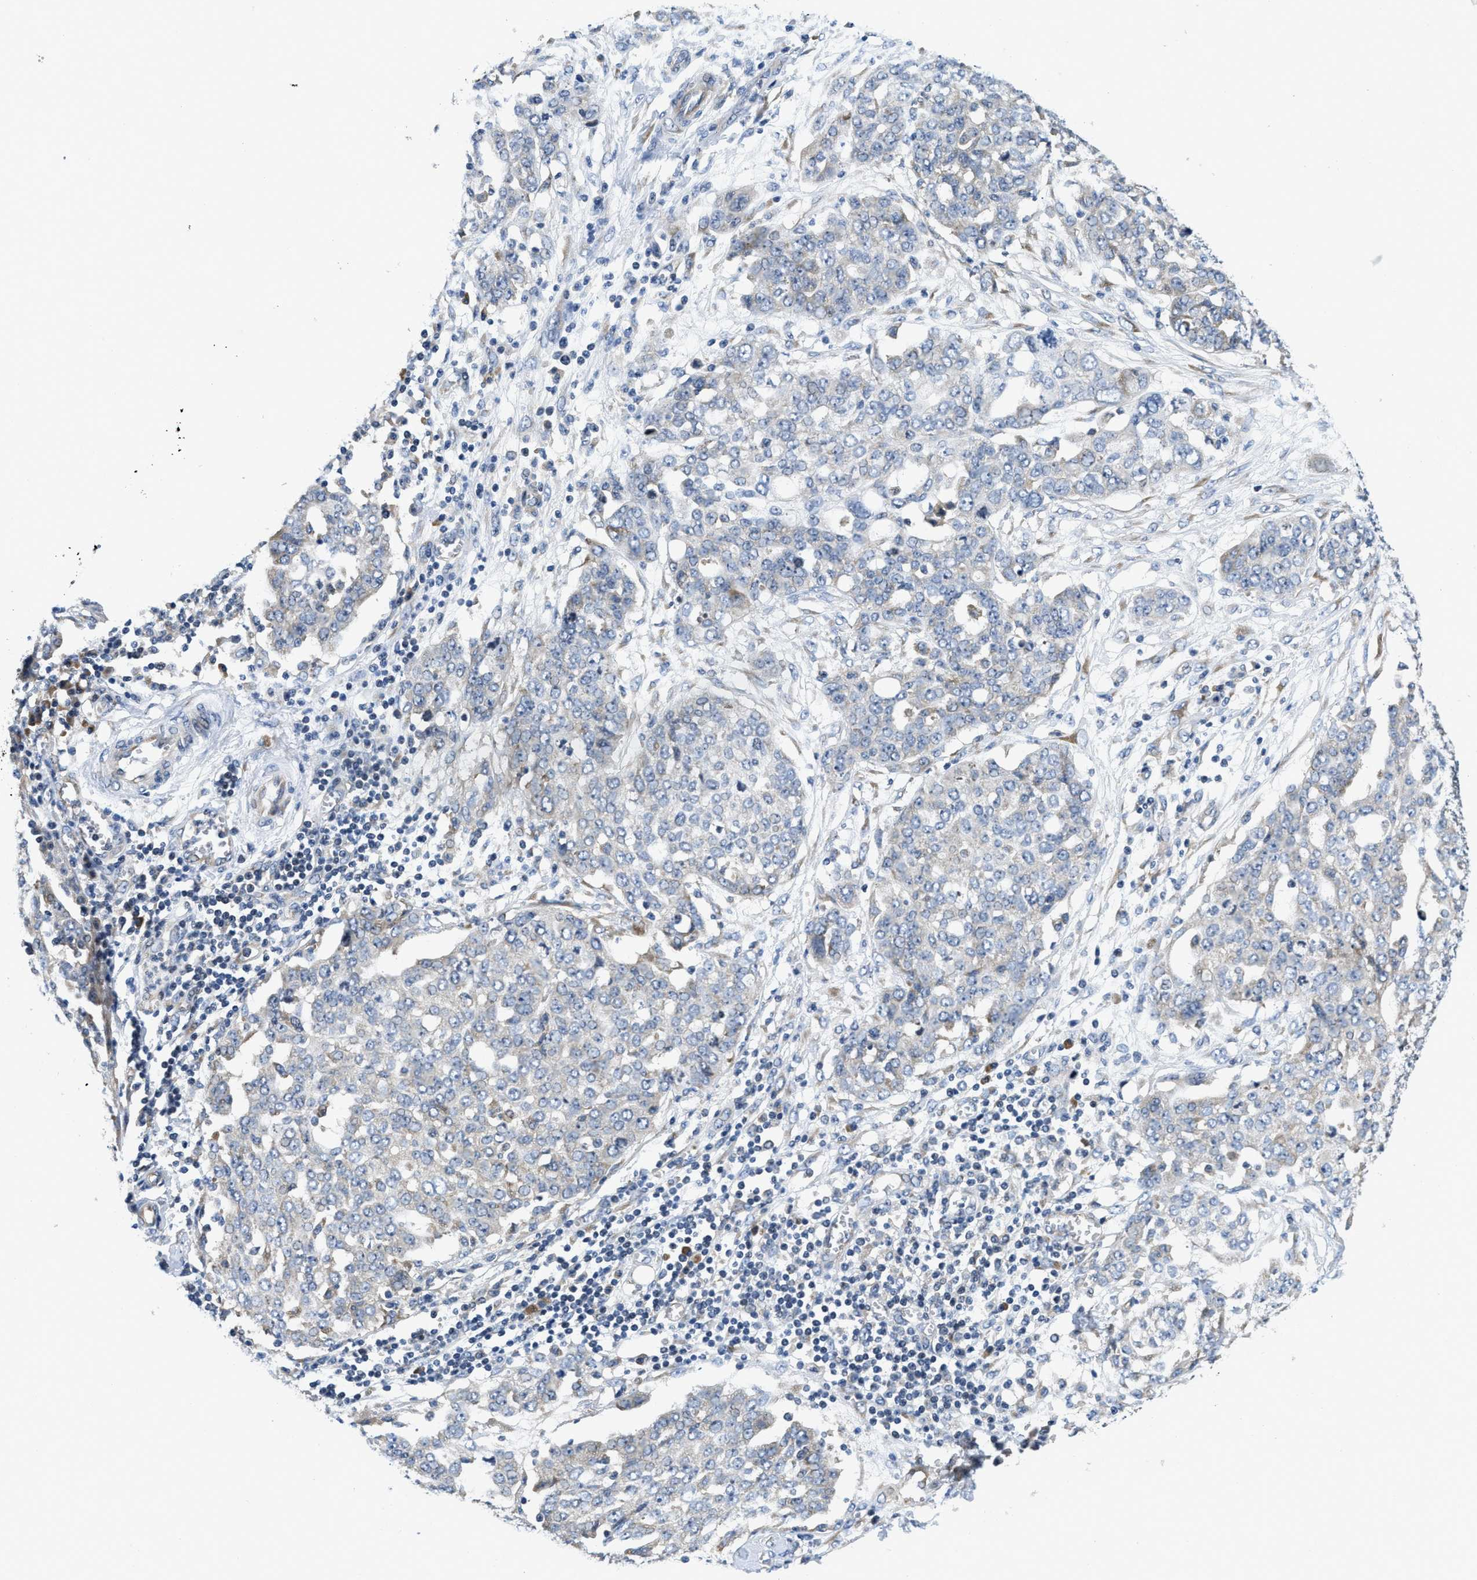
{"staining": {"intensity": "weak", "quantity": "<25%", "location": "cytoplasmic/membranous"}, "tissue": "ovarian cancer", "cell_type": "Tumor cells", "image_type": "cancer", "snomed": [{"axis": "morphology", "description": "Cystadenocarcinoma, serous, NOS"}, {"axis": "topography", "description": "Soft tissue"}, {"axis": "topography", "description": "Ovary"}], "caption": "DAB immunohistochemical staining of ovarian cancer (serous cystadenocarcinoma) reveals no significant staining in tumor cells.", "gene": "IKBKE", "patient": {"sex": "female", "age": 57}}